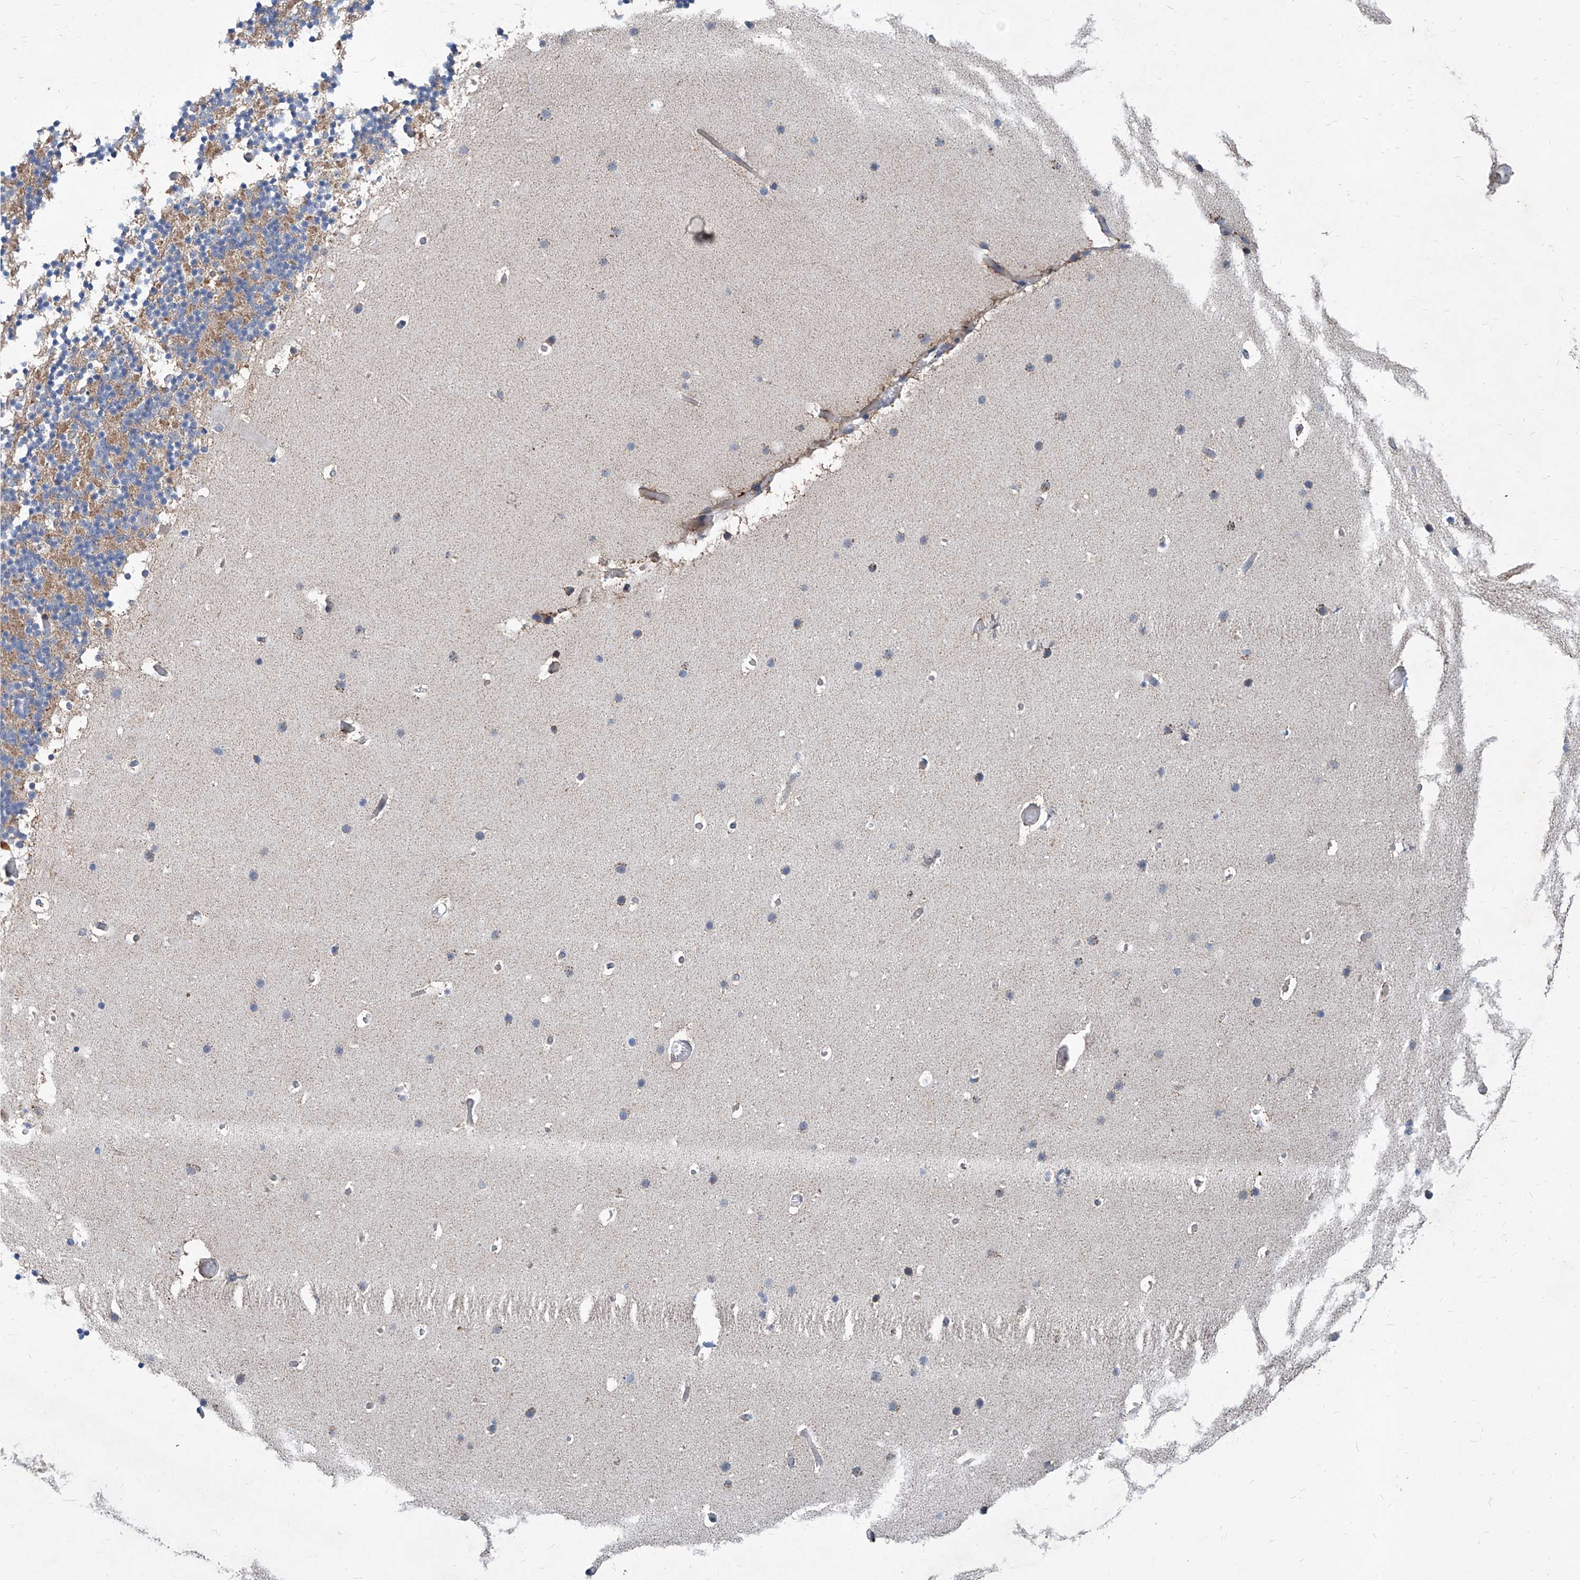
{"staining": {"intensity": "moderate", "quantity": "<25%", "location": "cytoplasmic/membranous"}, "tissue": "cerebellum", "cell_type": "Cells in granular layer", "image_type": "normal", "snomed": [{"axis": "morphology", "description": "Normal tissue, NOS"}, {"axis": "topography", "description": "Cerebellum"}], "caption": "Immunohistochemical staining of unremarkable cerebellum displays moderate cytoplasmic/membranous protein expression in about <25% of cells in granular layer.", "gene": "USP48", "patient": {"sex": "male", "age": 57}}